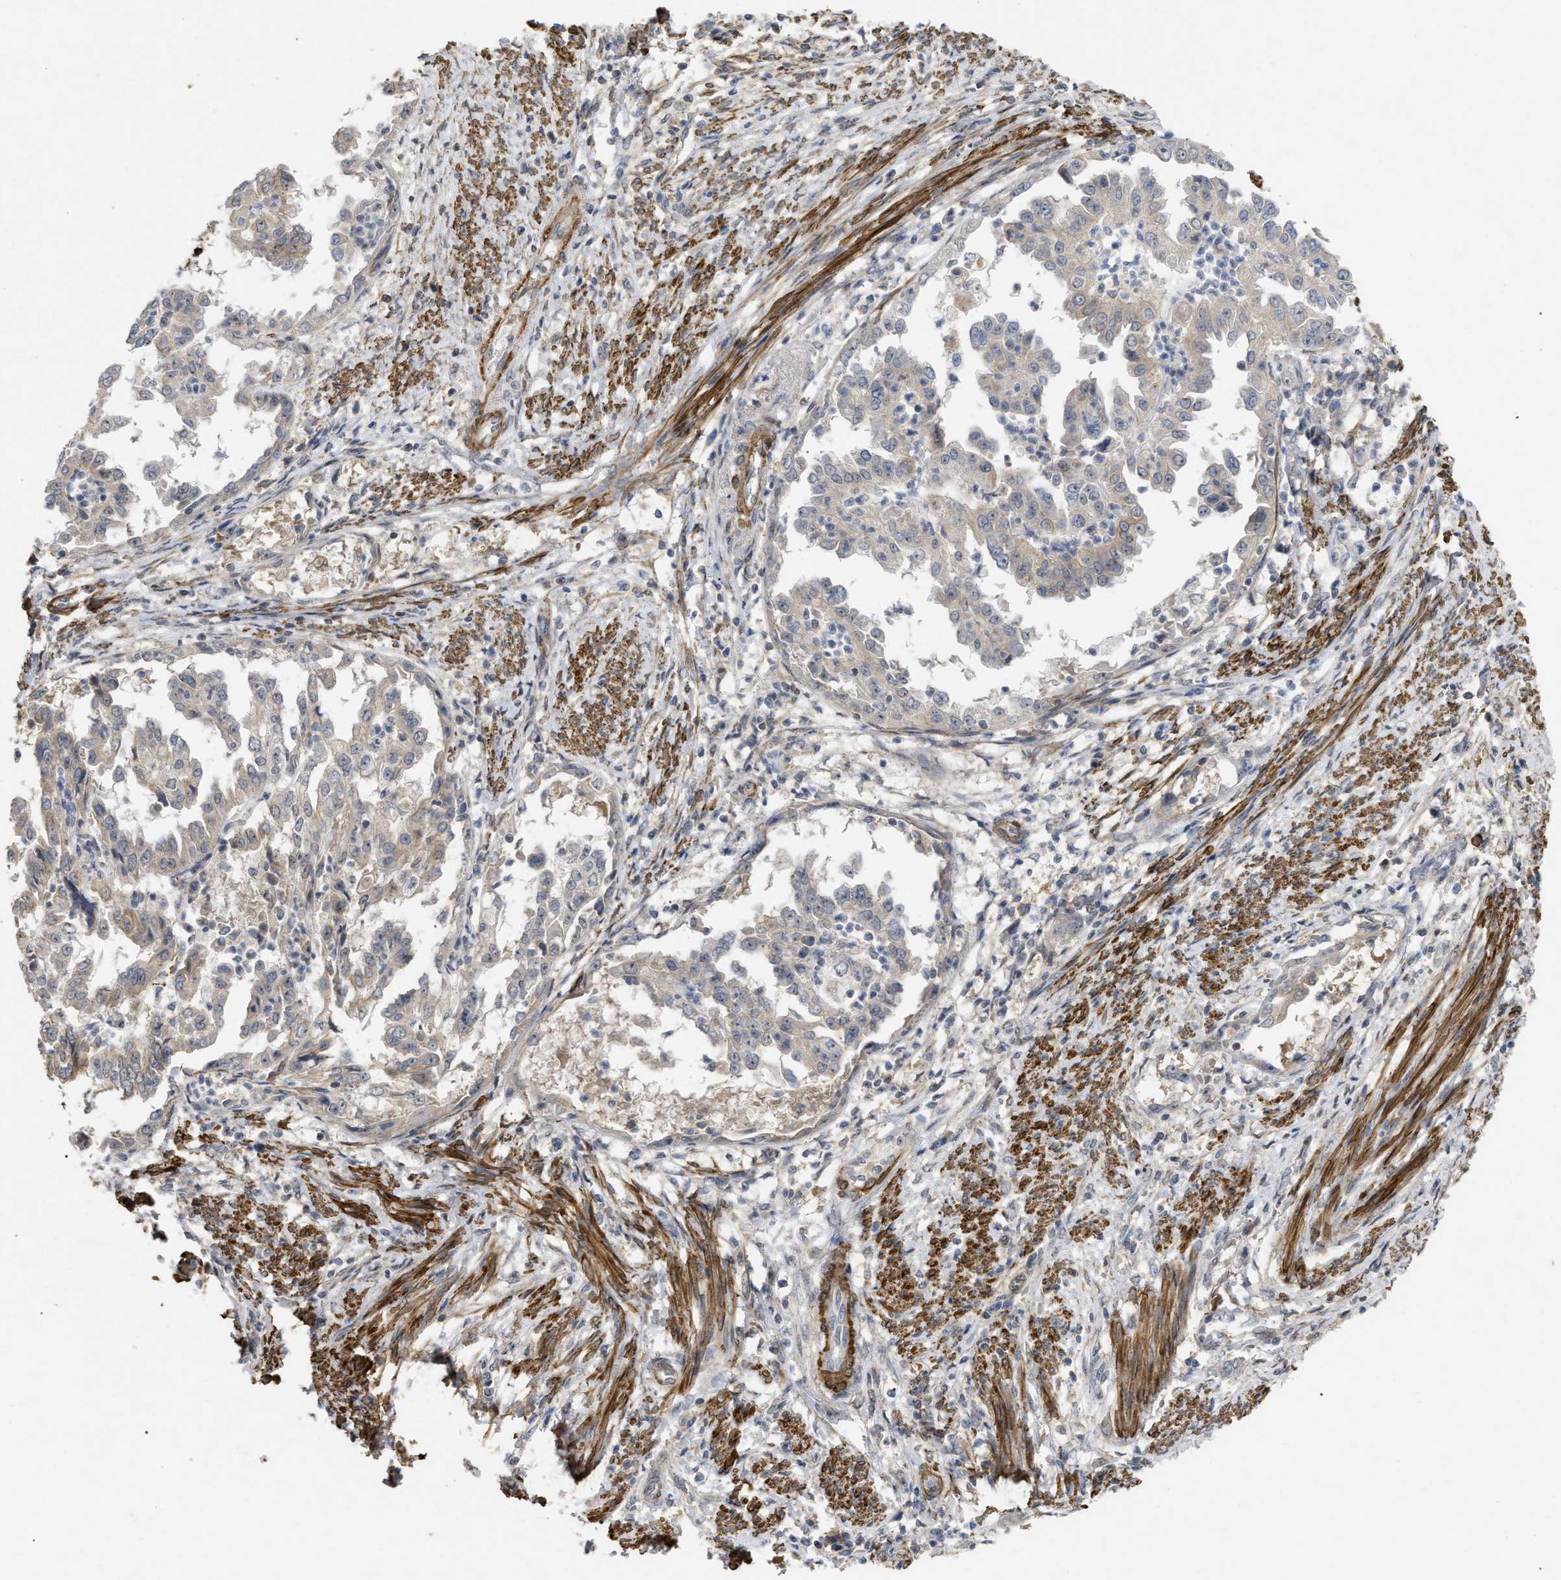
{"staining": {"intensity": "negative", "quantity": "none", "location": "none"}, "tissue": "endometrial cancer", "cell_type": "Tumor cells", "image_type": "cancer", "snomed": [{"axis": "morphology", "description": "Adenocarcinoma, NOS"}, {"axis": "topography", "description": "Endometrium"}], "caption": "High magnification brightfield microscopy of adenocarcinoma (endometrial) stained with DAB (brown) and counterstained with hematoxylin (blue): tumor cells show no significant staining.", "gene": "ST6GALNAC6", "patient": {"sex": "female", "age": 85}}